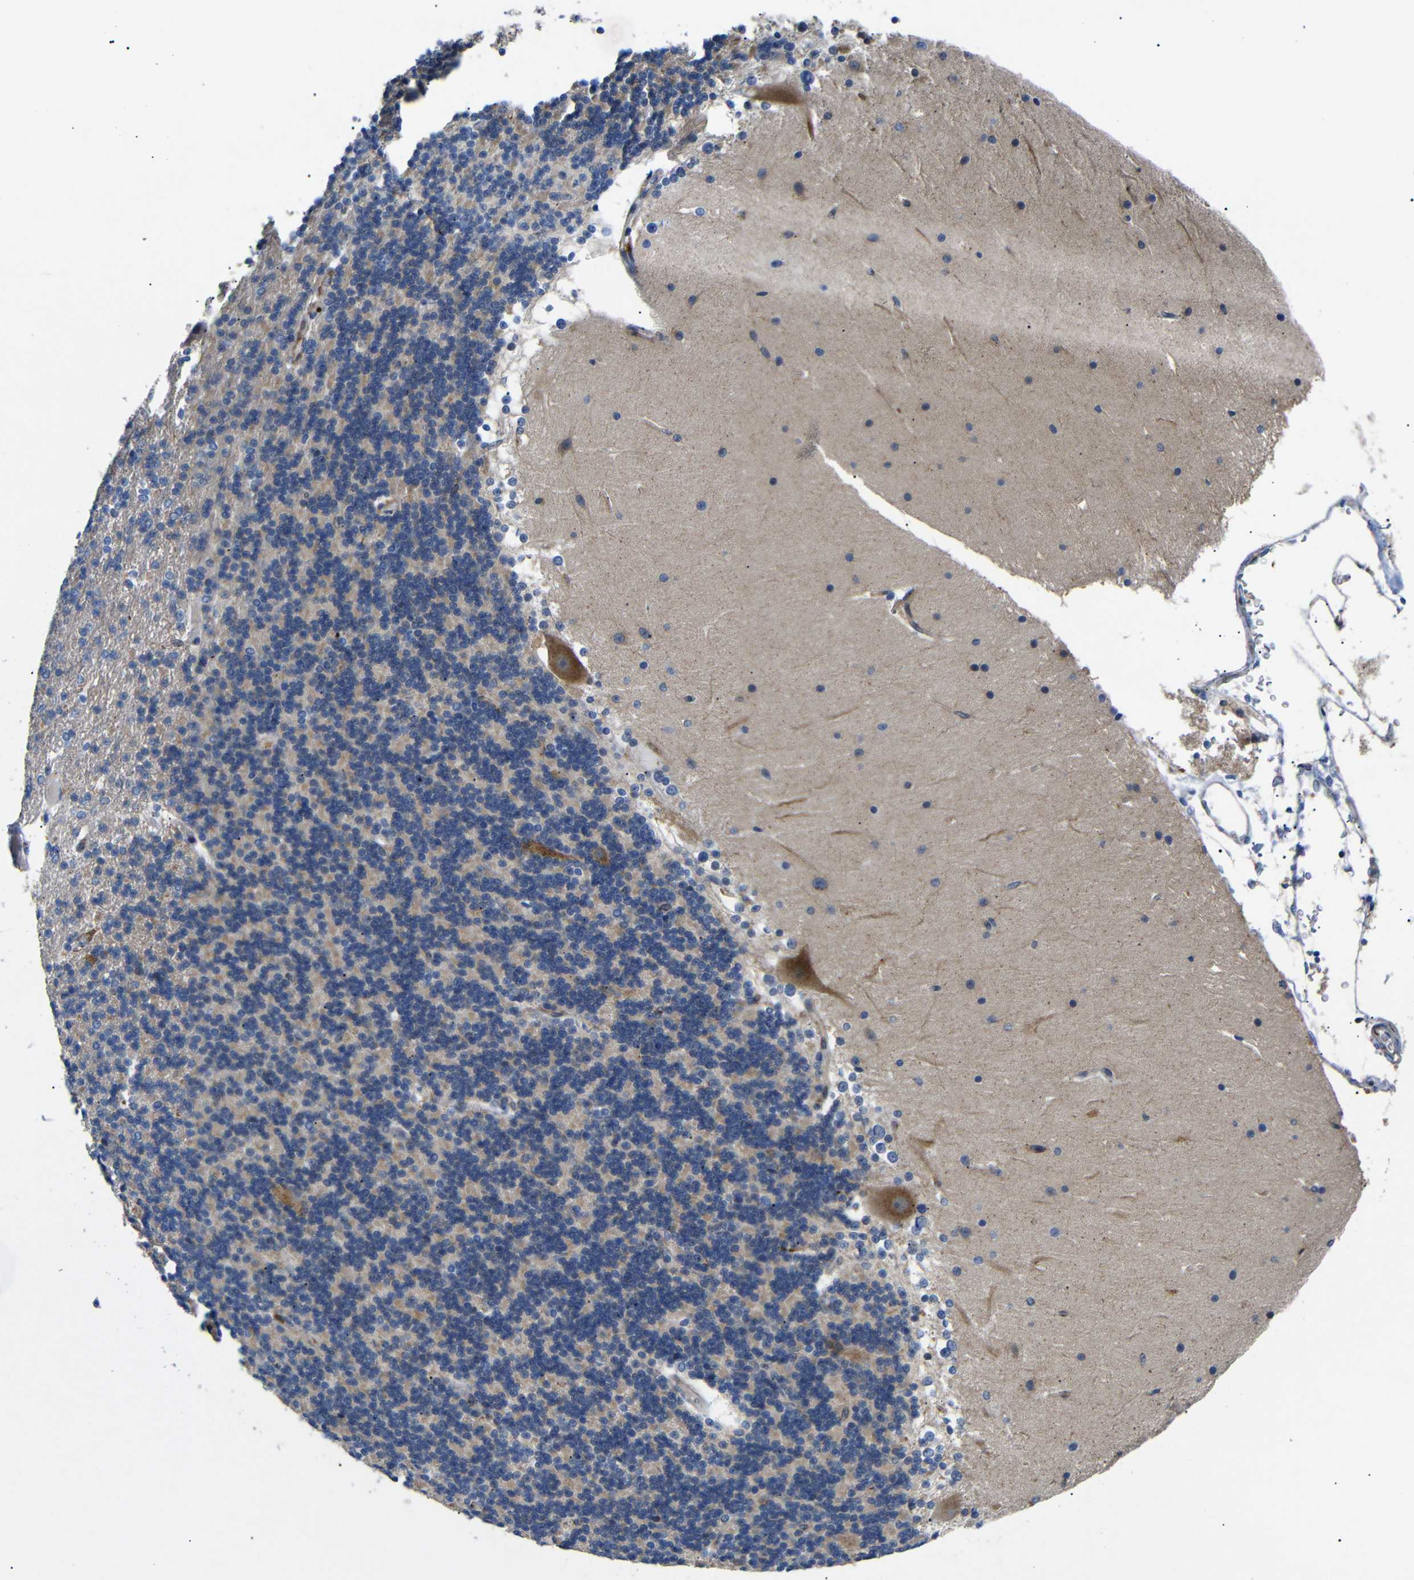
{"staining": {"intensity": "weak", "quantity": "<25%", "location": "cytoplasmic/membranous"}, "tissue": "cerebellum", "cell_type": "Cells in granular layer", "image_type": "normal", "snomed": [{"axis": "morphology", "description": "Normal tissue, NOS"}, {"axis": "topography", "description": "Cerebellum"}], "caption": "IHC of benign human cerebellum reveals no expression in cells in granular layer. (Immunohistochemistry (ihc), brightfield microscopy, high magnification).", "gene": "SDCBP", "patient": {"sex": "female", "age": 19}}